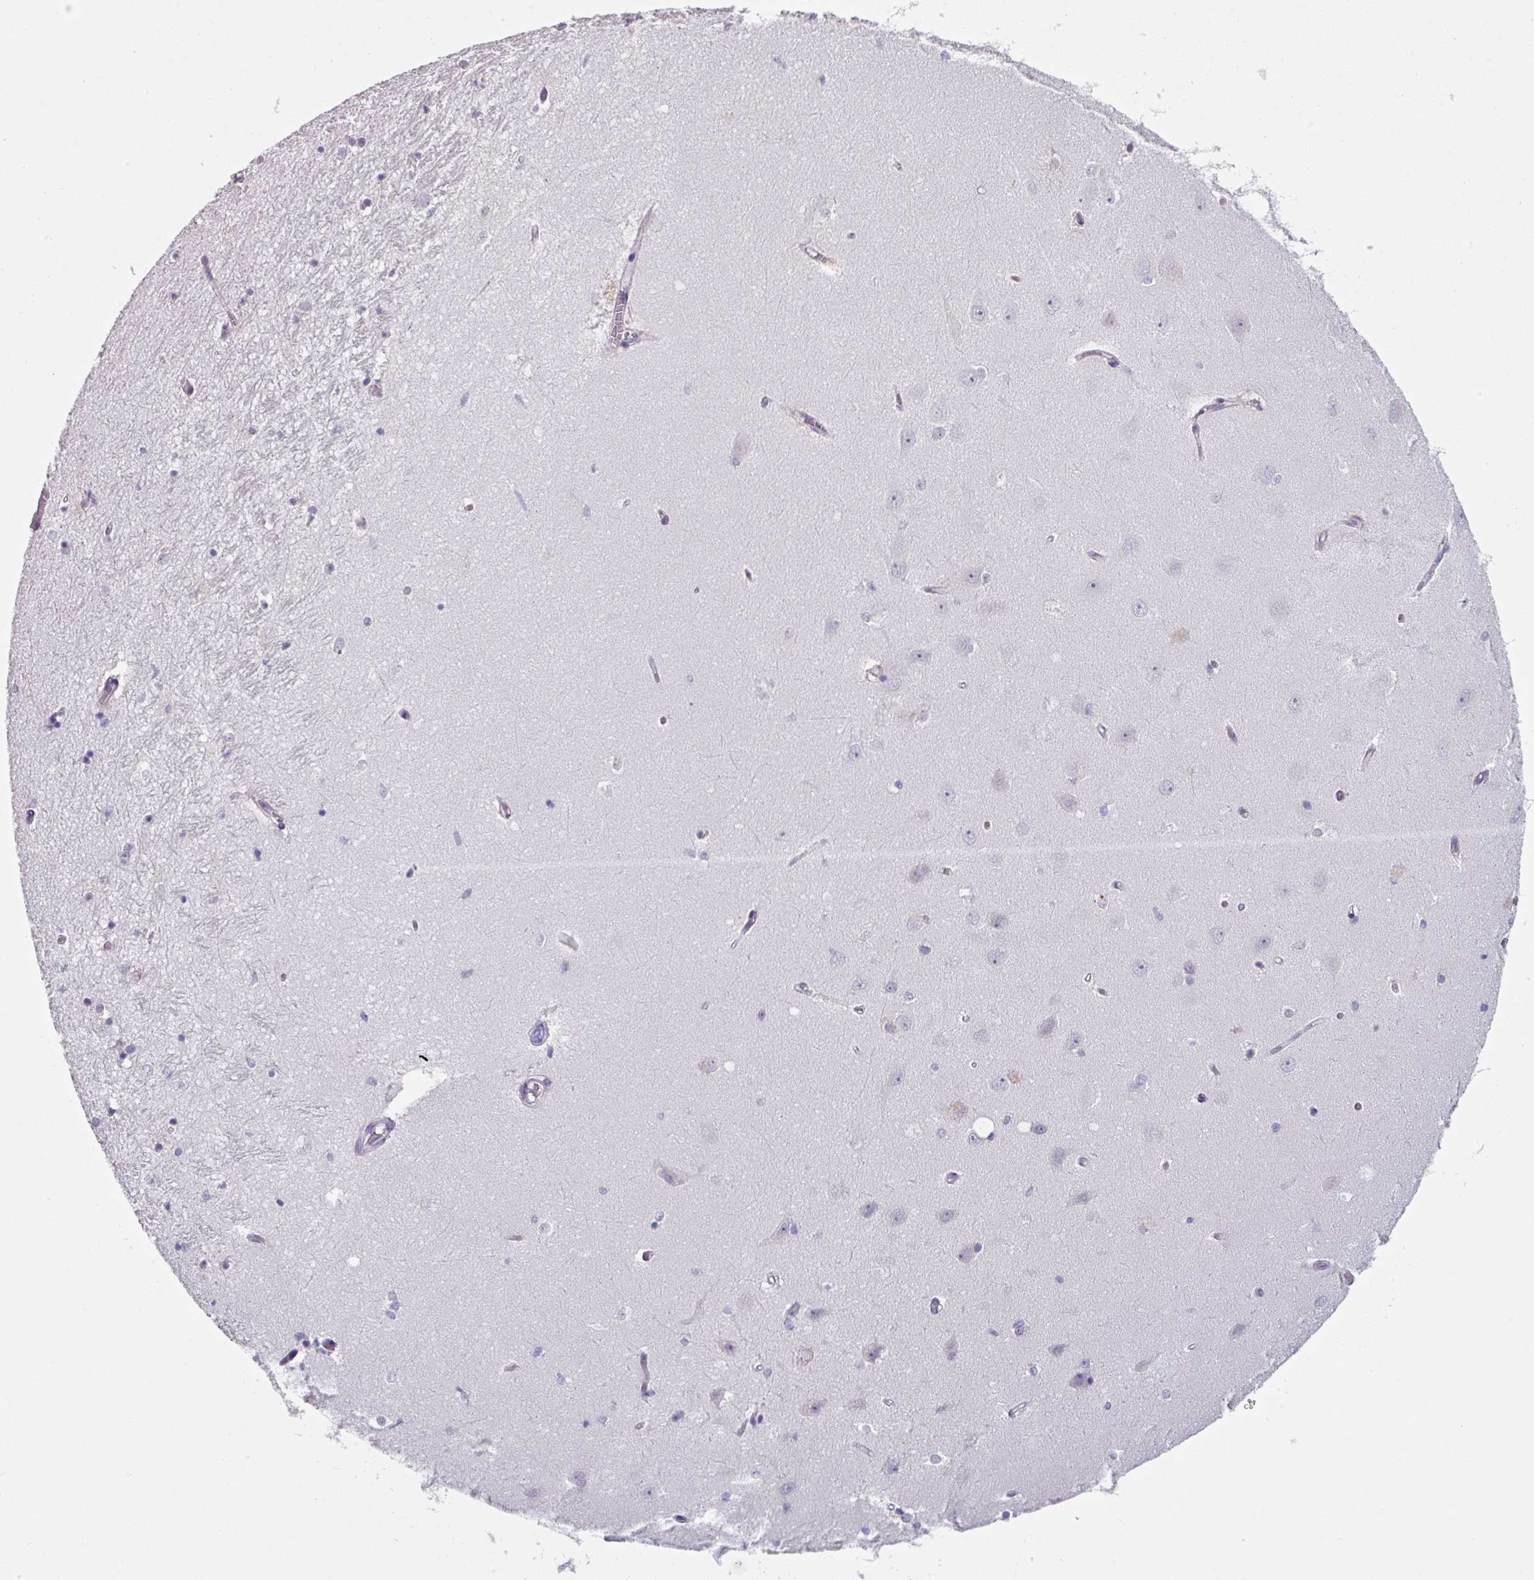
{"staining": {"intensity": "negative", "quantity": "none", "location": "none"}, "tissue": "hippocampus", "cell_type": "Glial cells", "image_type": "normal", "snomed": [{"axis": "morphology", "description": "Normal tissue, NOS"}, {"axis": "topography", "description": "Hippocampus"}], "caption": "IHC image of benign hippocampus: human hippocampus stained with DAB (3,3'-diaminobenzidine) demonstrates no significant protein staining in glial cells.", "gene": "DEFB115", "patient": {"sex": "female", "age": 64}}